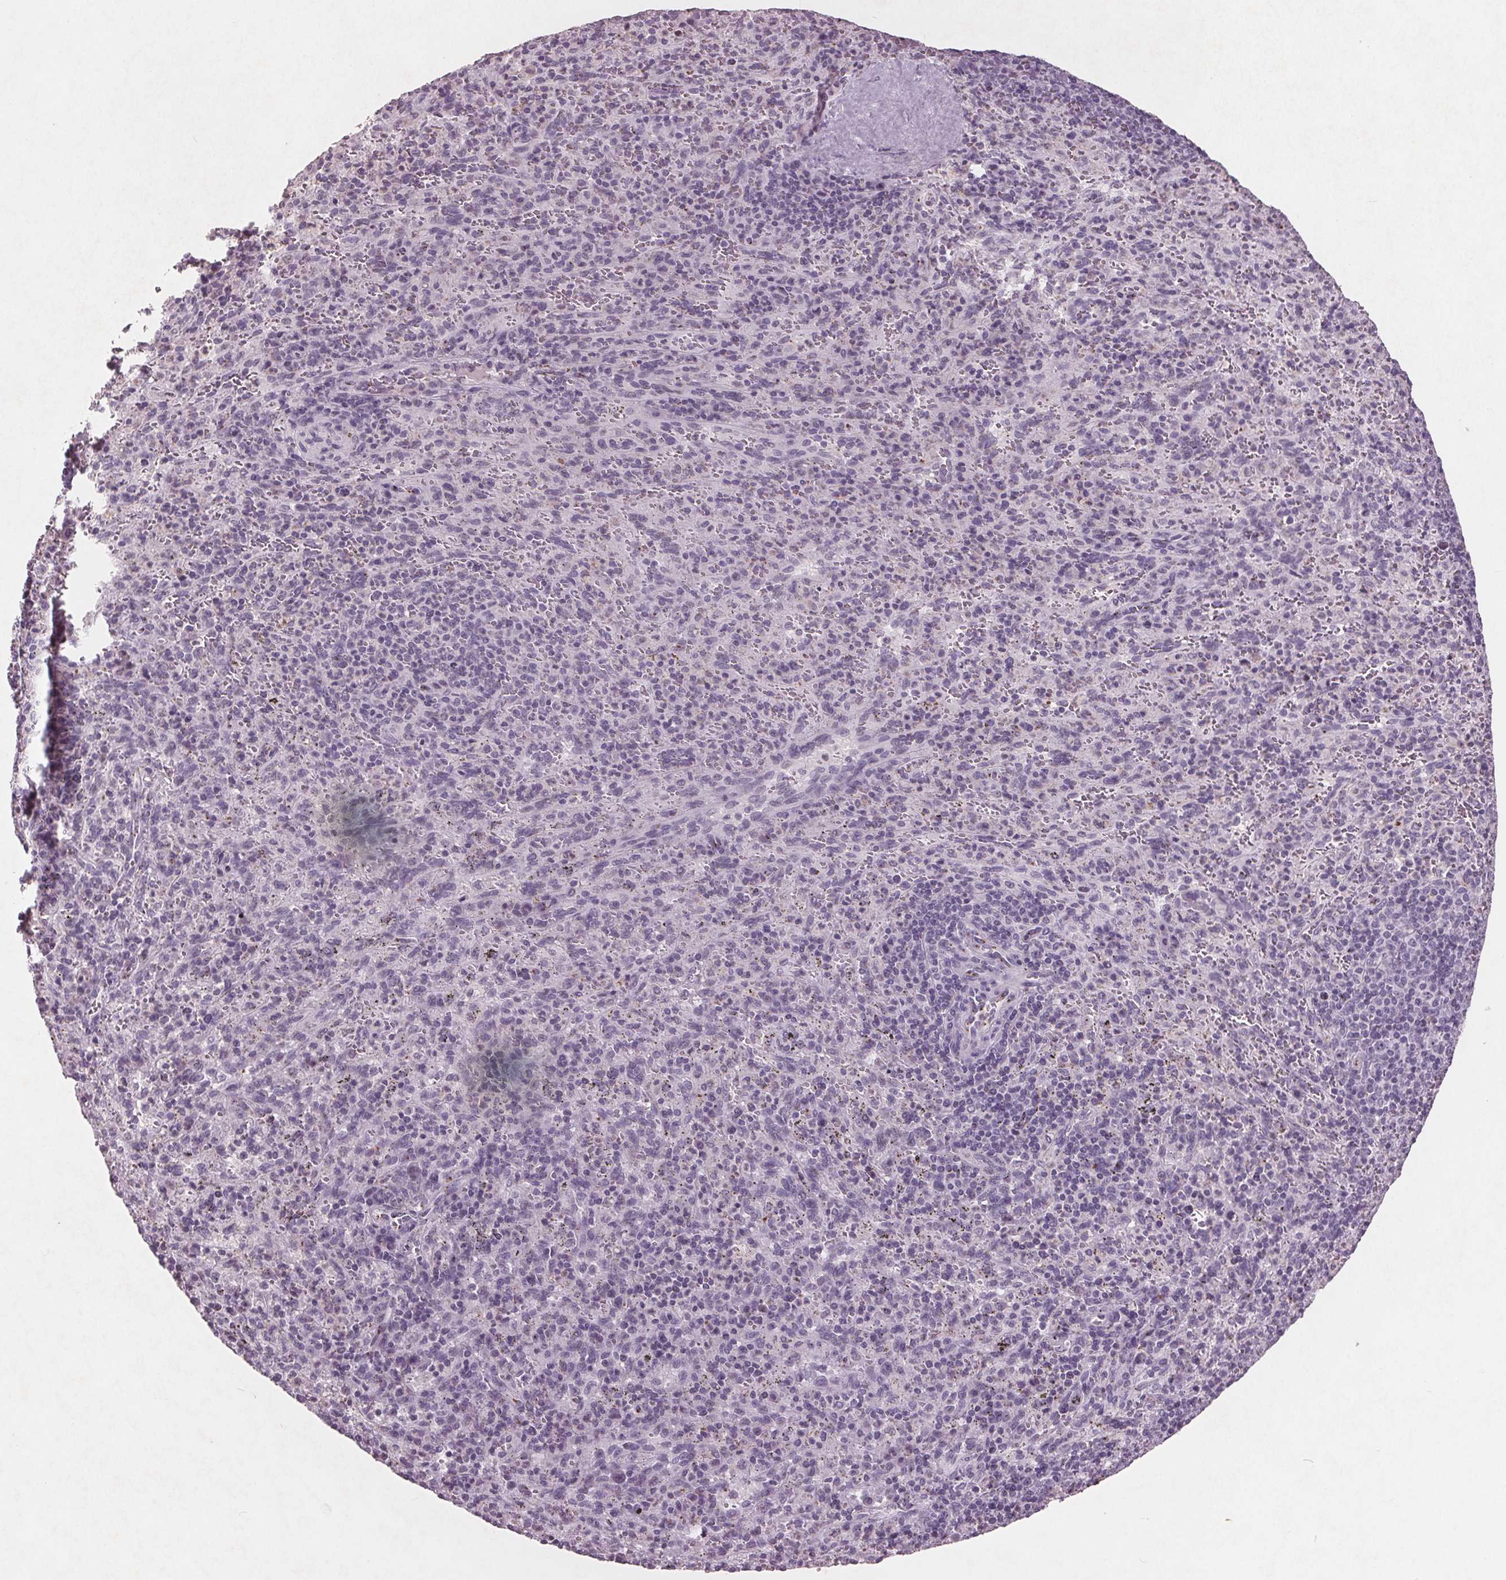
{"staining": {"intensity": "negative", "quantity": "none", "location": "none"}, "tissue": "spleen", "cell_type": "Cells in red pulp", "image_type": "normal", "snomed": [{"axis": "morphology", "description": "Normal tissue, NOS"}, {"axis": "topography", "description": "Spleen"}], "caption": "A high-resolution histopathology image shows IHC staining of normal spleen, which reveals no significant staining in cells in red pulp. The staining was performed using DAB (3,3'-diaminobenzidine) to visualize the protein expression in brown, while the nuclei were stained in blue with hematoxylin (Magnification: 20x).", "gene": "PTPN14", "patient": {"sex": "male", "age": 57}}